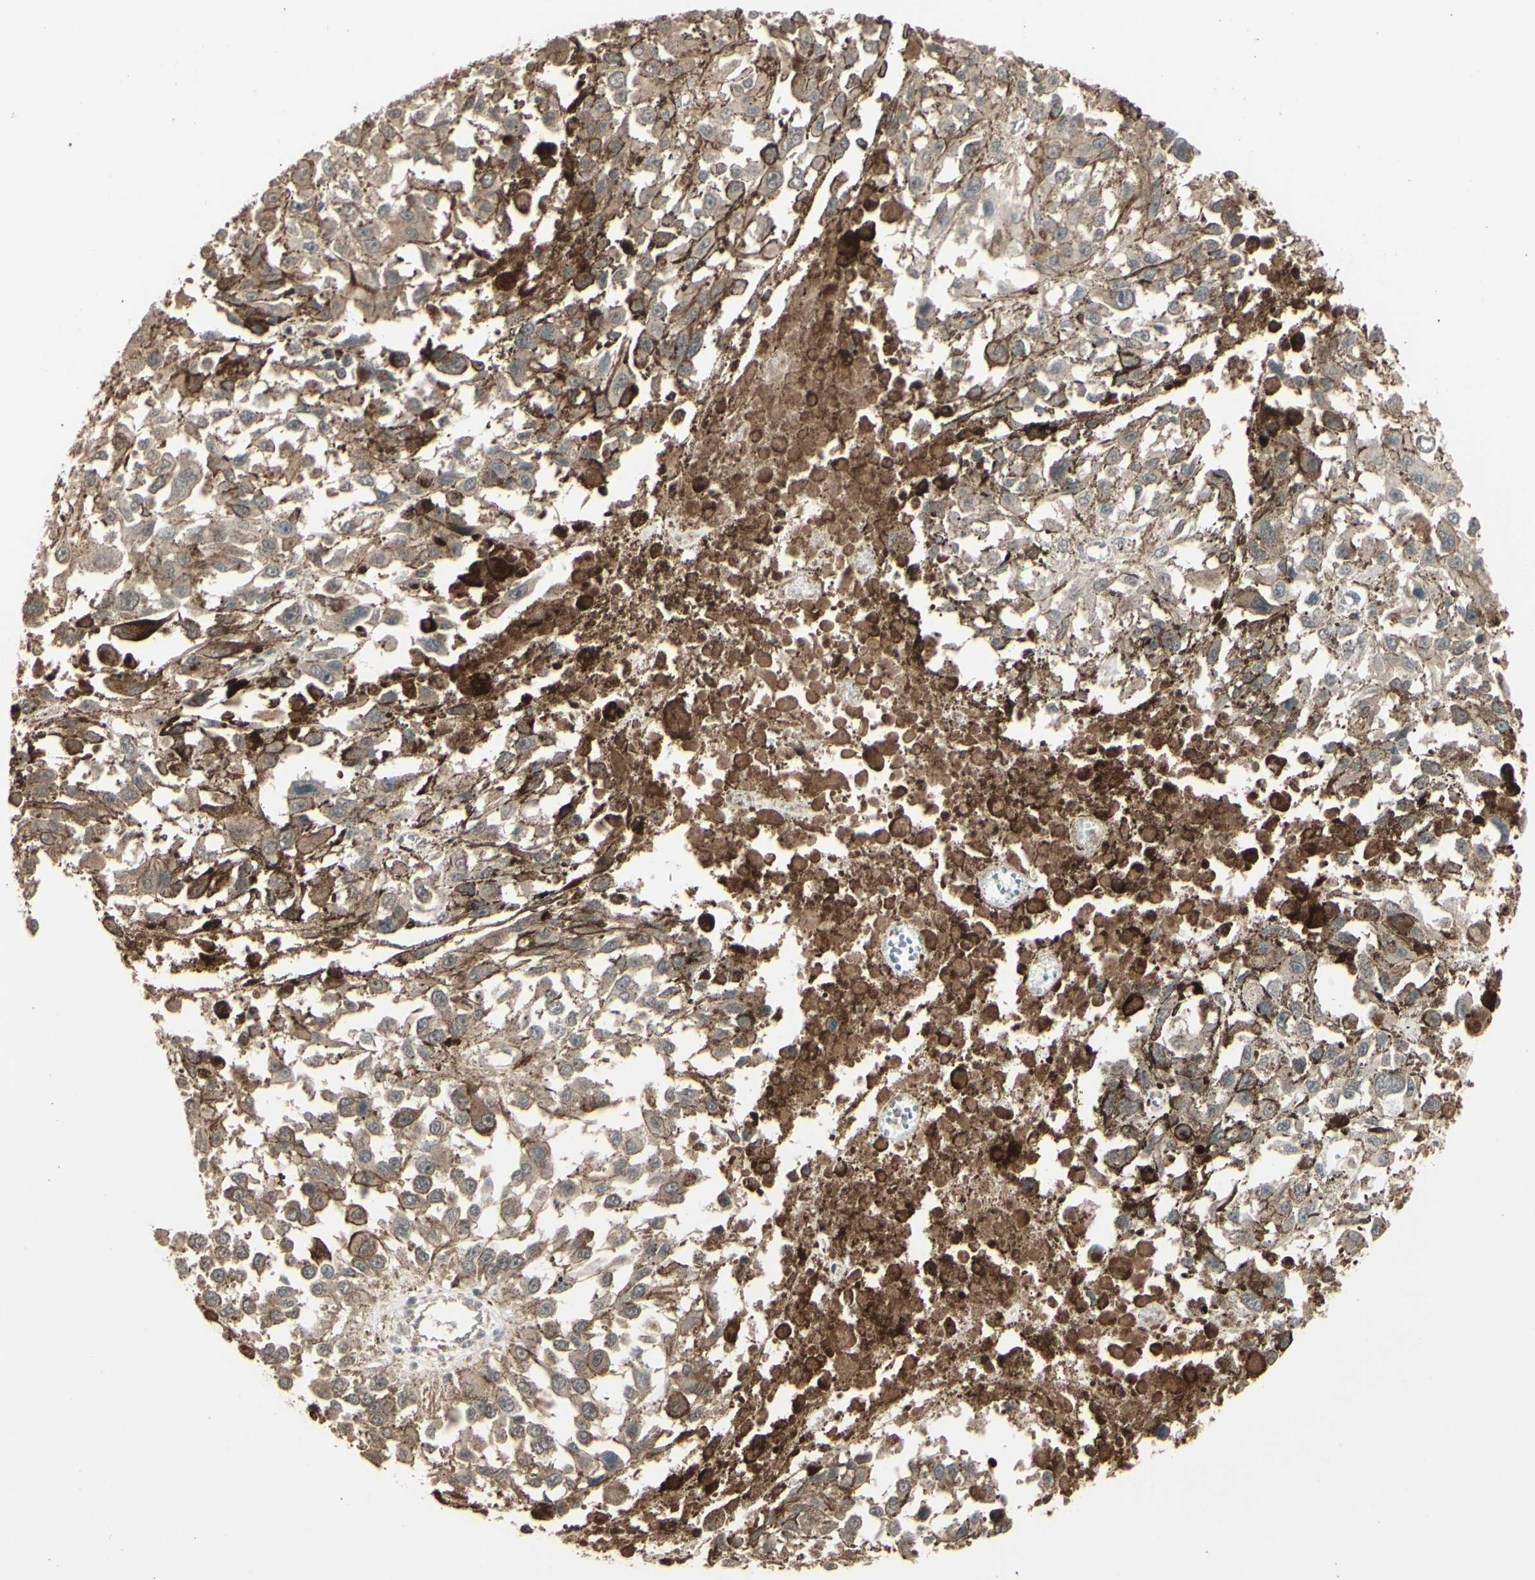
{"staining": {"intensity": "weak", "quantity": ">75%", "location": "cytoplasmic/membranous"}, "tissue": "melanoma", "cell_type": "Tumor cells", "image_type": "cancer", "snomed": [{"axis": "morphology", "description": "Malignant melanoma, Metastatic site"}, {"axis": "topography", "description": "Lymph node"}], "caption": "A low amount of weak cytoplasmic/membranous staining is identified in approximately >75% of tumor cells in melanoma tissue.", "gene": "GNAS", "patient": {"sex": "male", "age": 59}}